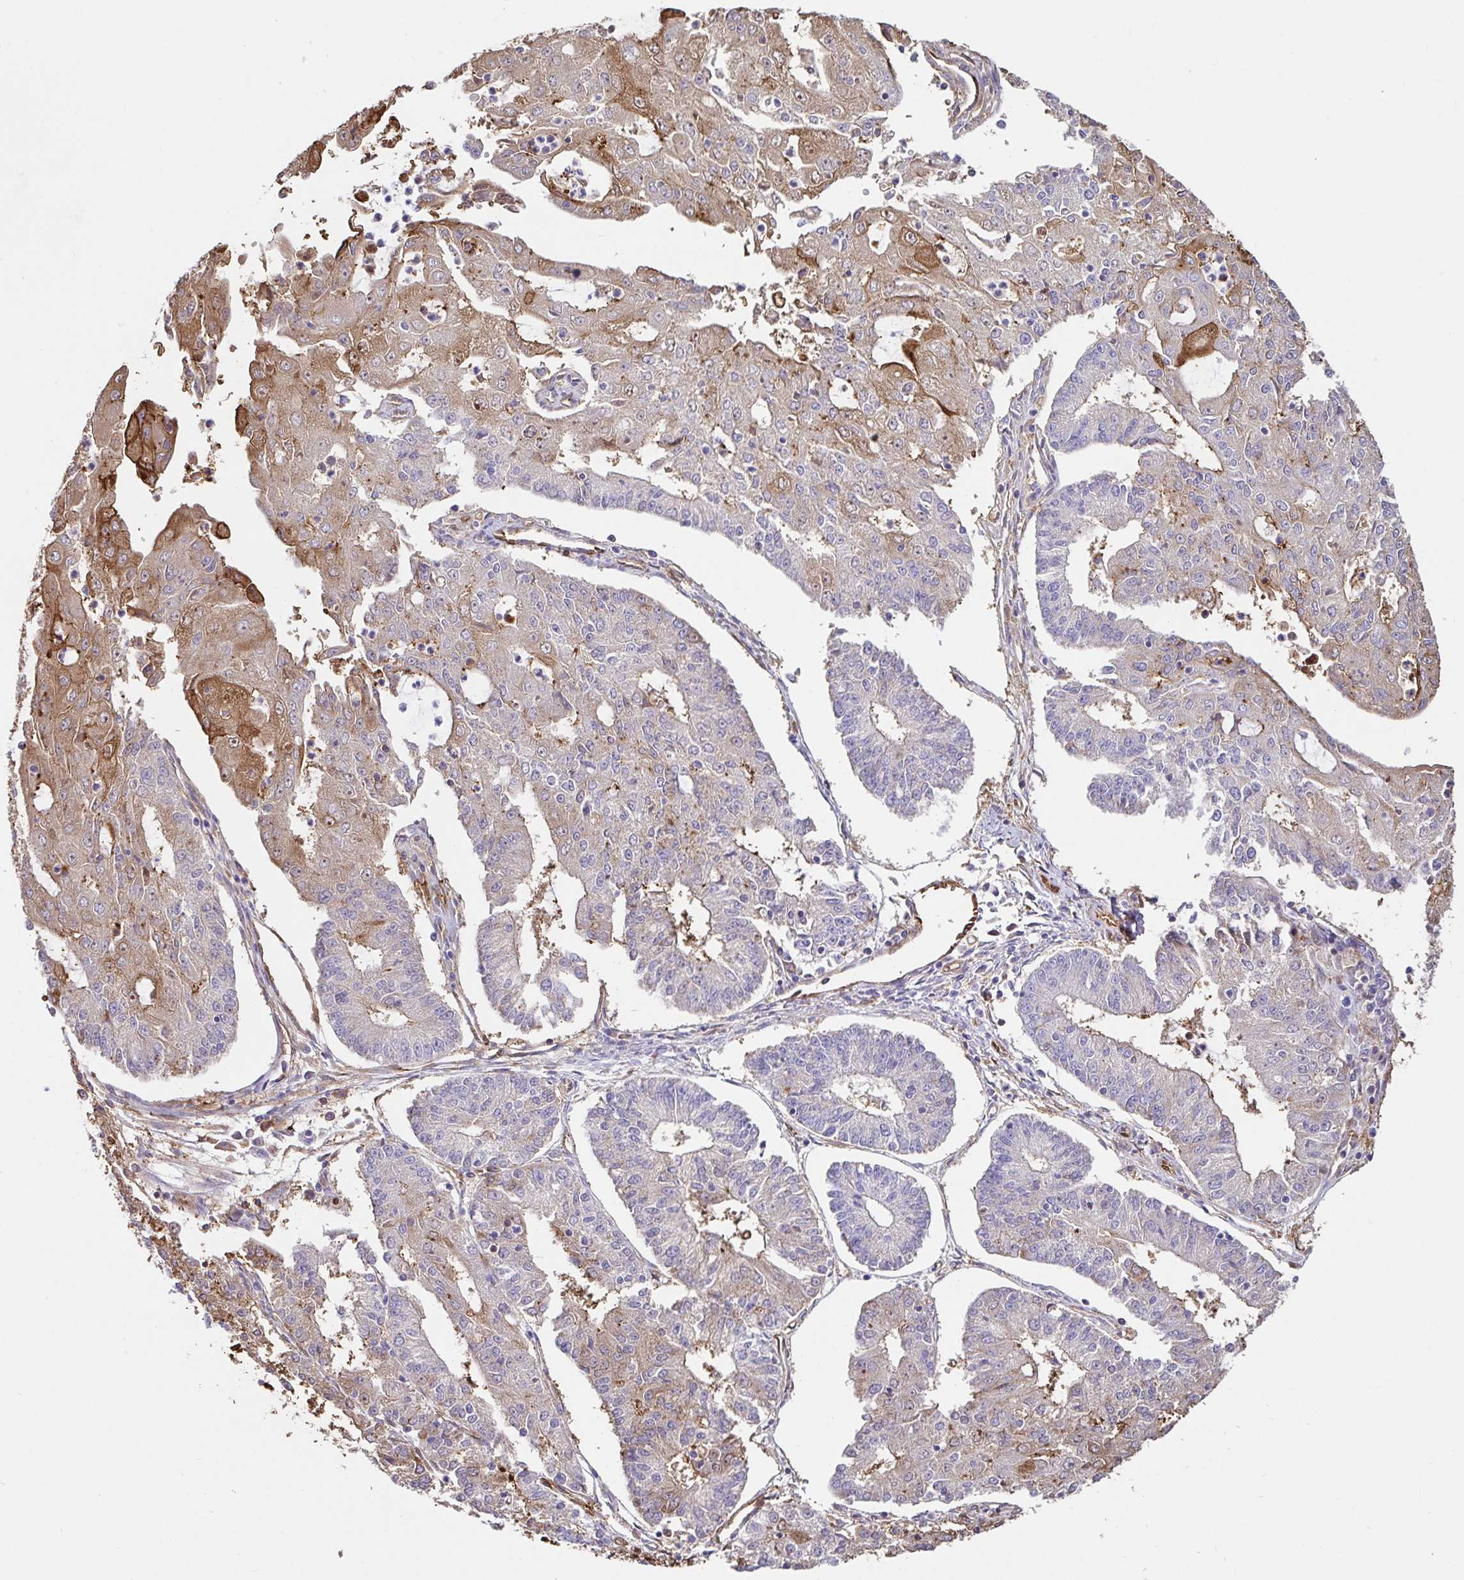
{"staining": {"intensity": "moderate", "quantity": "<25%", "location": "cytoplasmic/membranous"}, "tissue": "endometrial cancer", "cell_type": "Tumor cells", "image_type": "cancer", "snomed": [{"axis": "morphology", "description": "Adenocarcinoma, NOS"}, {"axis": "topography", "description": "Endometrium"}], "caption": "Human endometrial cancer (adenocarcinoma) stained with a protein marker demonstrates moderate staining in tumor cells.", "gene": "ANXA2", "patient": {"sex": "female", "age": 56}}